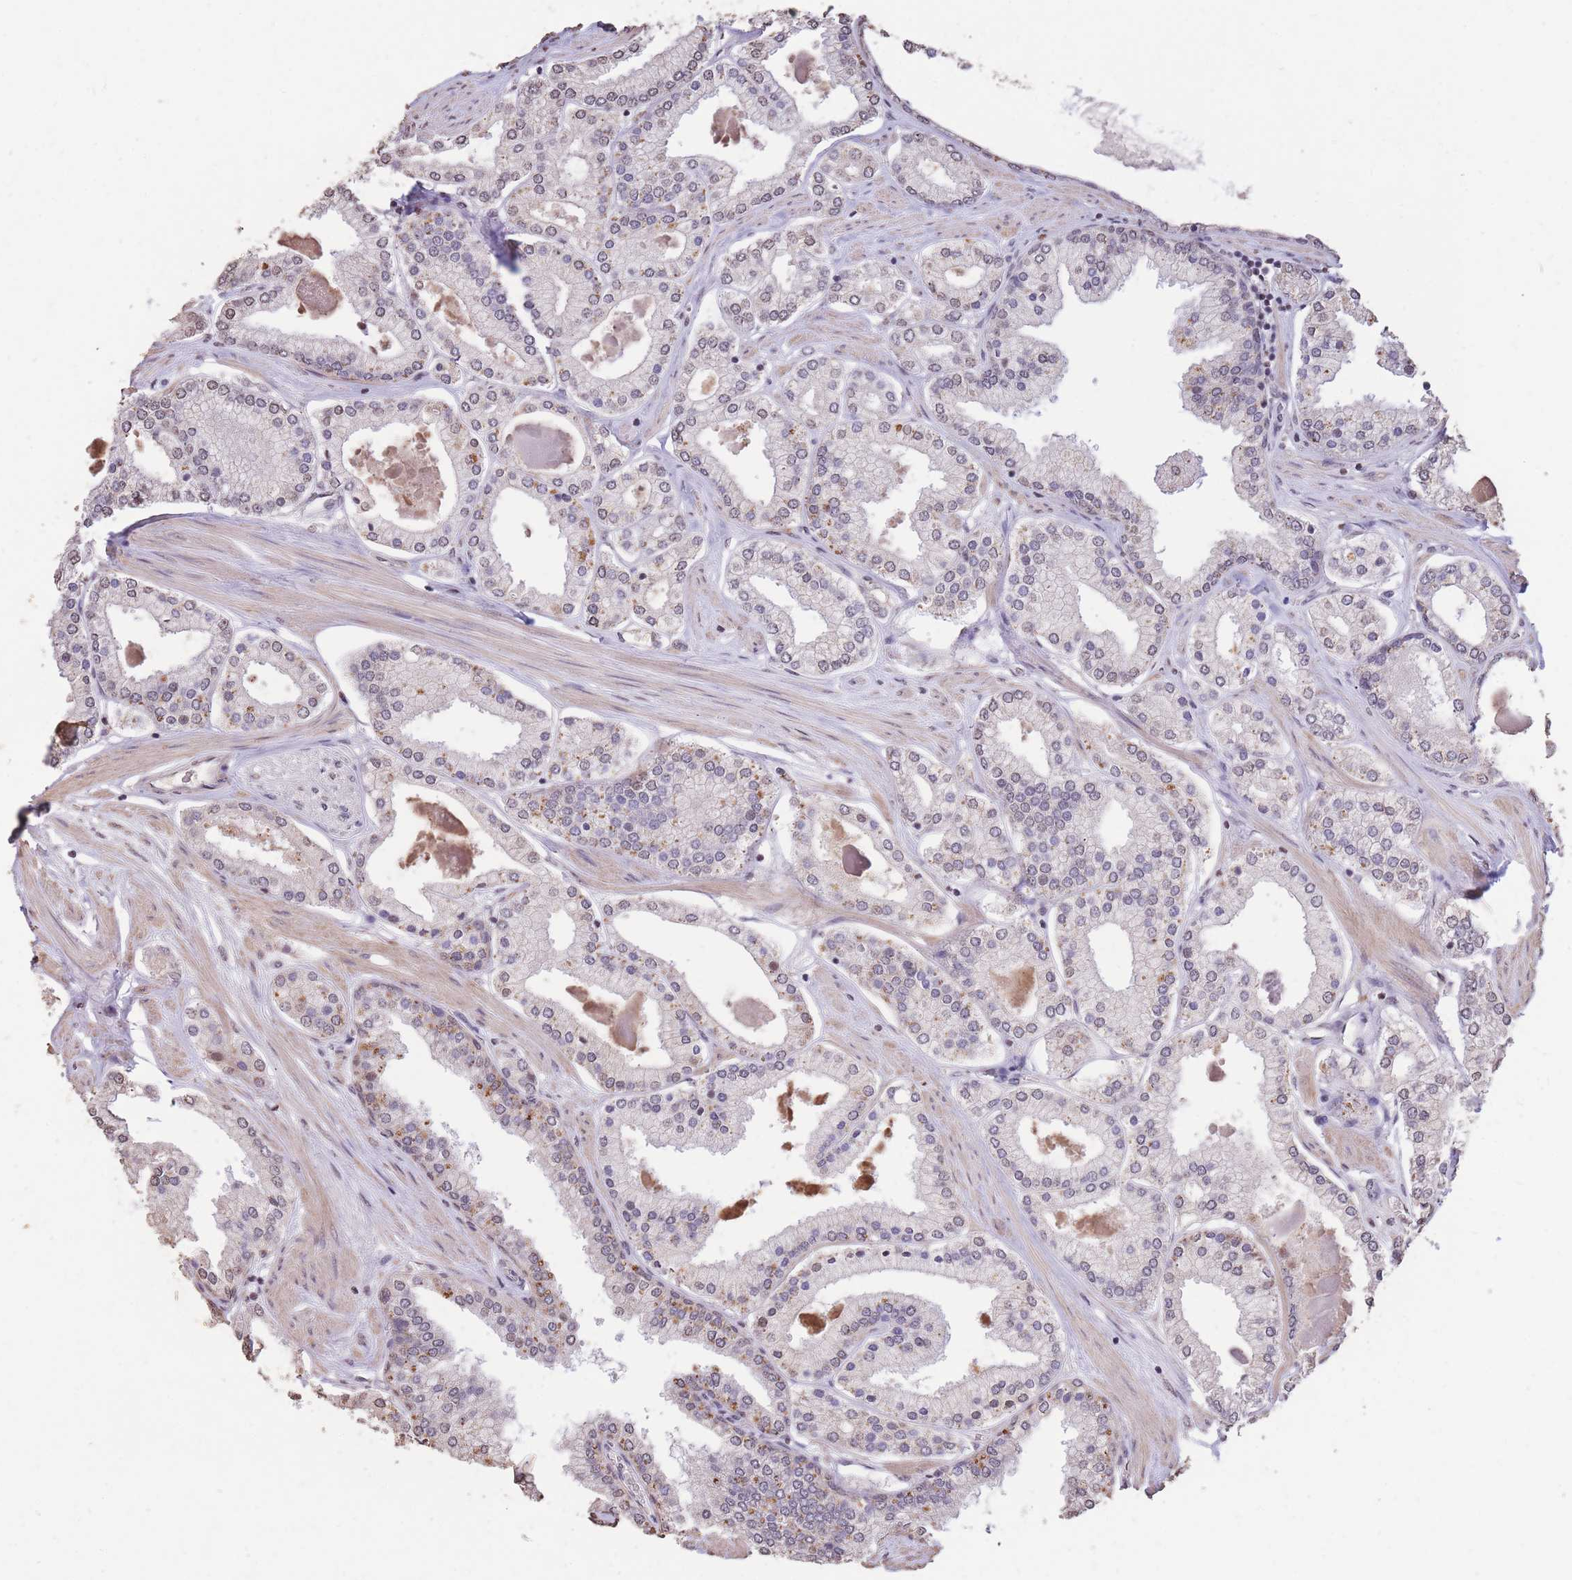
{"staining": {"intensity": "weak", "quantity": "<25%", "location": "cytoplasmic/membranous"}, "tissue": "prostate cancer", "cell_type": "Tumor cells", "image_type": "cancer", "snomed": [{"axis": "morphology", "description": "Adenocarcinoma, Low grade"}, {"axis": "topography", "description": "Prostate"}], "caption": "The micrograph demonstrates no significant staining in tumor cells of prostate cancer. Nuclei are stained in blue.", "gene": "RGS14", "patient": {"sex": "male", "age": 42}}